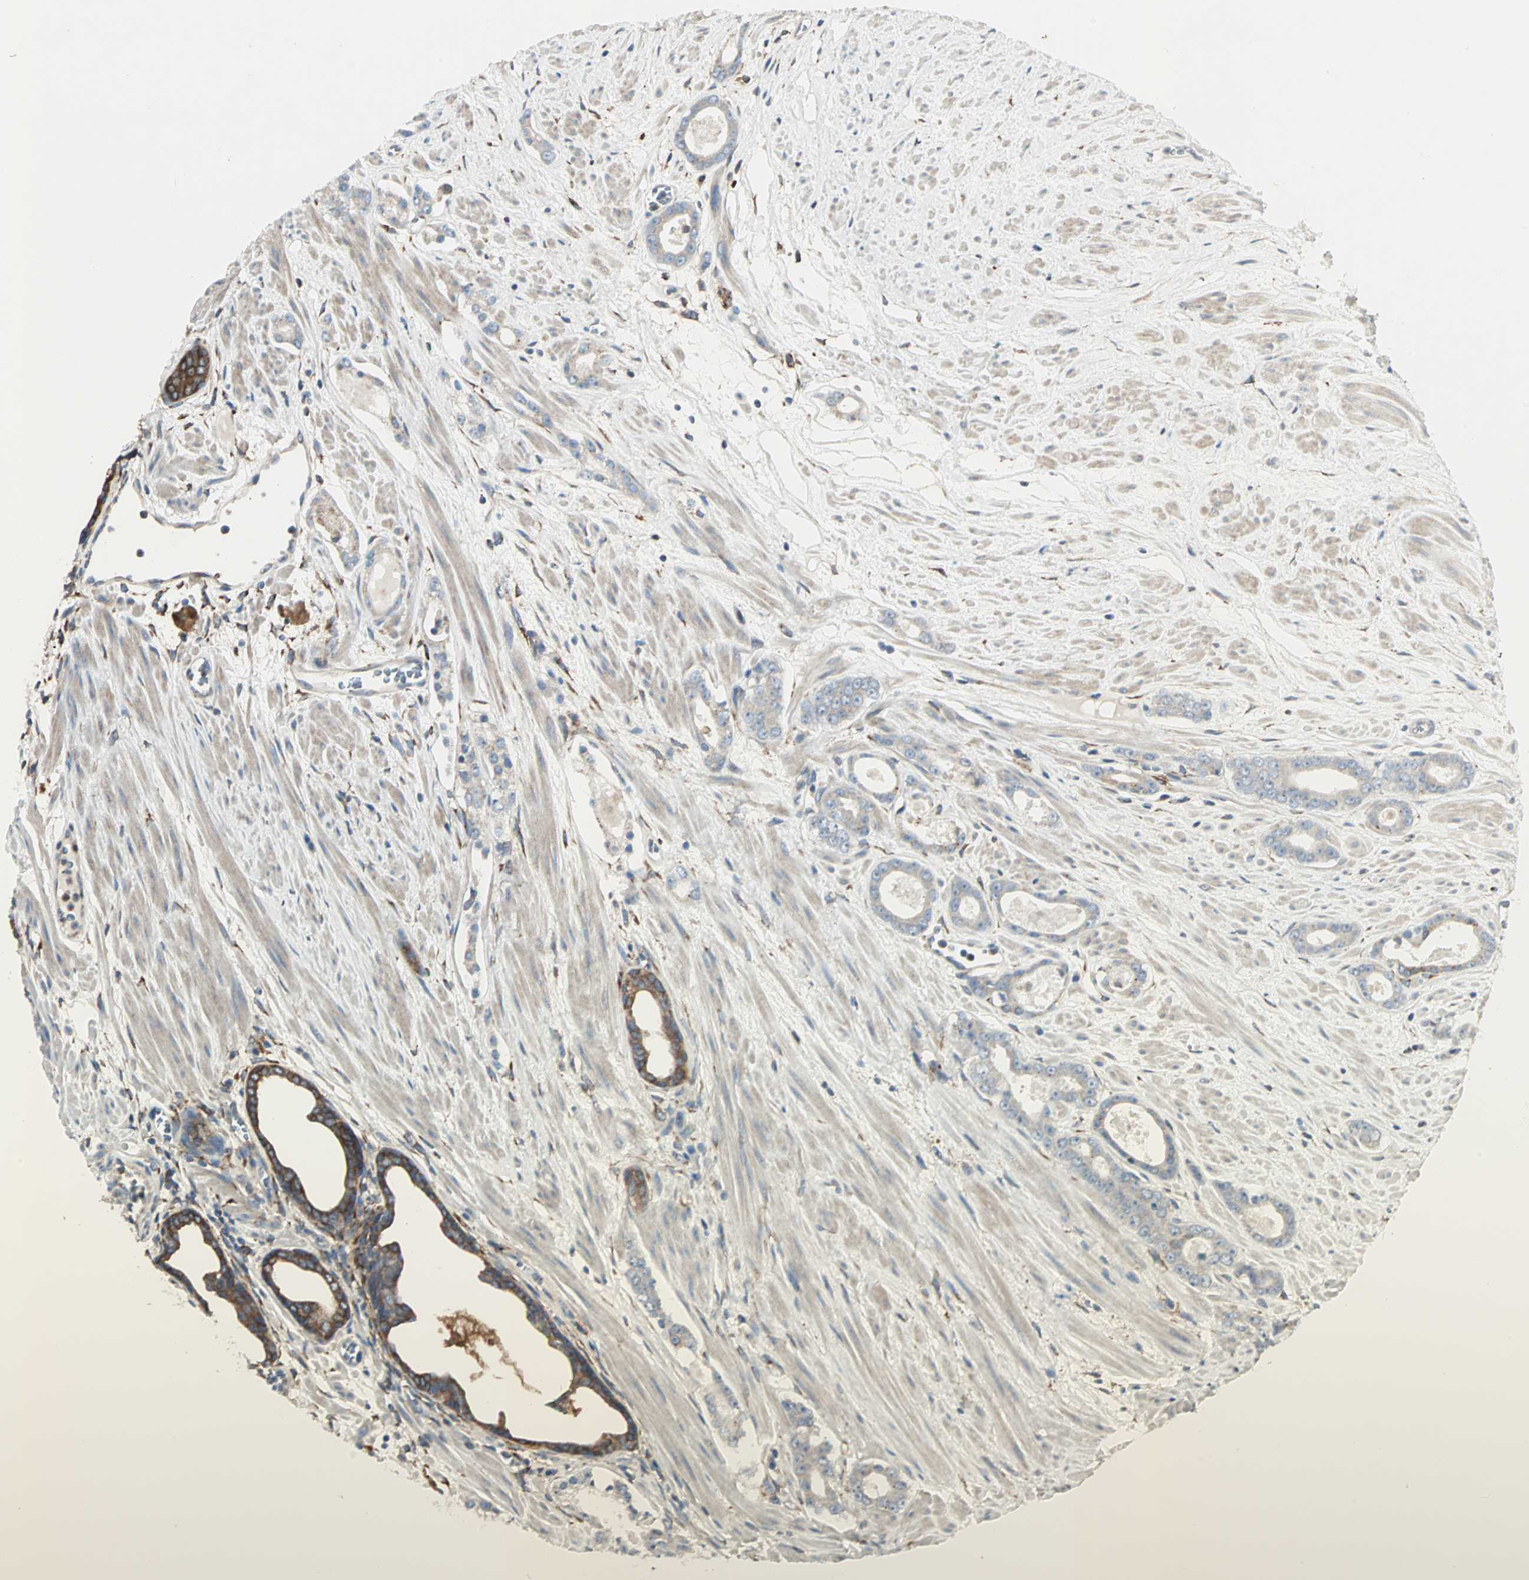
{"staining": {"intensity": "moderate", "quantity": ">75%", "location": "cytoplasmic/membranous"}, "tissue": "prostate cancer", "cell_type": "Tumor cells", "image_type": "cancer", "snomed": [{"axis": "morphology", "description": "Adenocarcinoma, Low grade"}, {"axis": "topography", "description": "Prostate"}], "caption": "Immunohistochemical staining of human prostate cancer (low-grade adenocarcinoma) demonstrates medium levels of moderate cytoplasmic/membranous protein expression in approximately >75% of tumor cells.", "gene": "H6PD", "patient": {"sex": "male", "age": 57}}